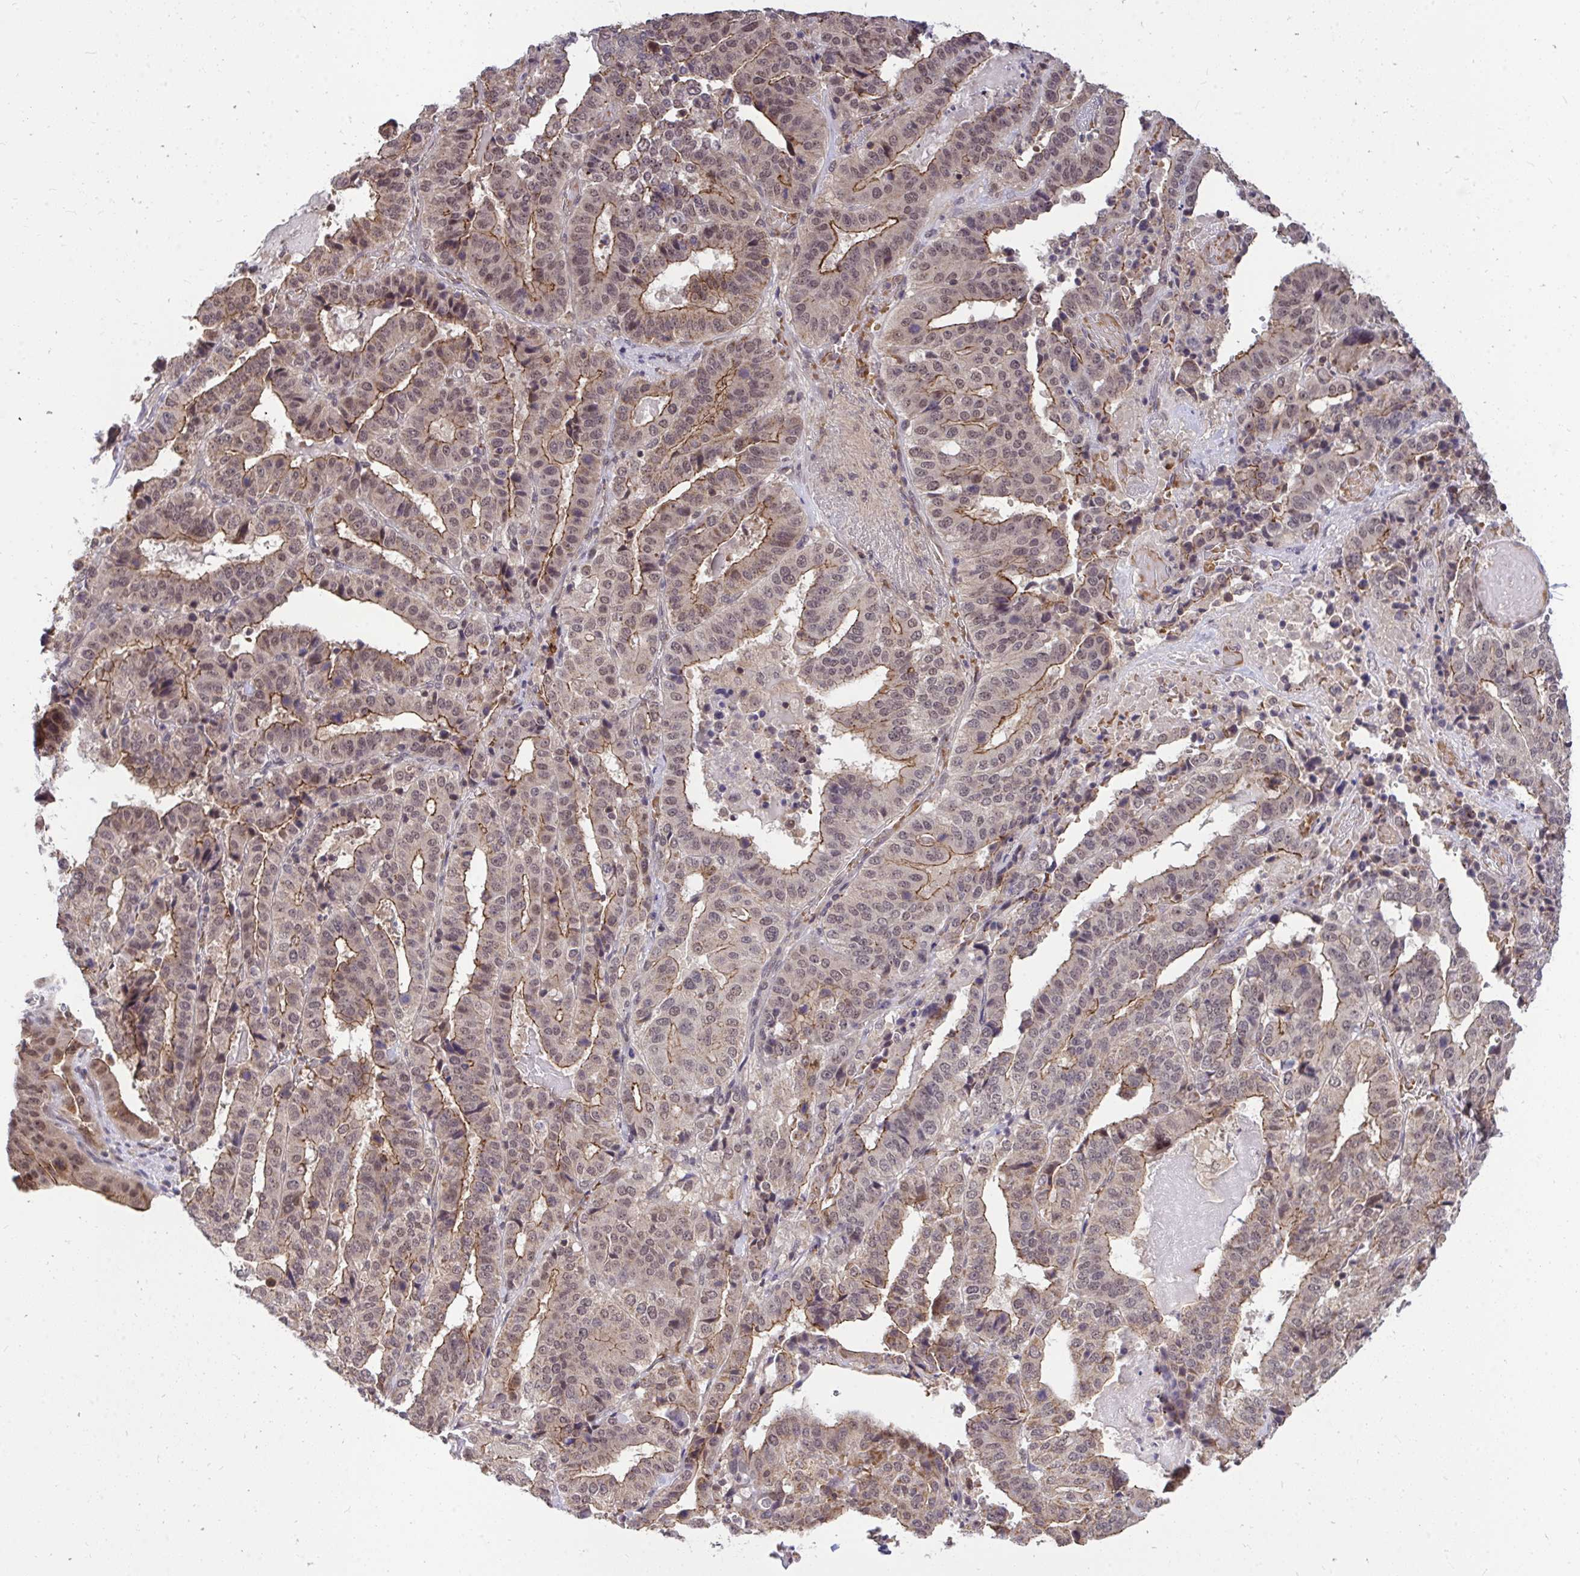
{"staining": {"intensity": "moderate", "quantity": ">75%", "location": "cytoplasmic/membranous,nuclear"}, "tissue": "stomach cancer", "cell_type": "Tumor cells", "image_type": "cancer", "snomed": [{"axis": "morphology", "description": "Adenocarcinoma, NOS"}, {"axis": "topography", "description": "Stomach"}], "caption": "An immunohistochemistry (IHC) photomicrograph of tumor tissue is shown. Protein staining in brown shows moderate cytoplasmic/membranous and nuclear positivity in adenocarcinoma (stomach) within tumor cells. (DAB (3,3'-diaminobenzidine) IHC, brown staining for protein, blue staining for nuclei).", "gene": "PPP1CA", "patient": {"sex": "male", "age": 48}}